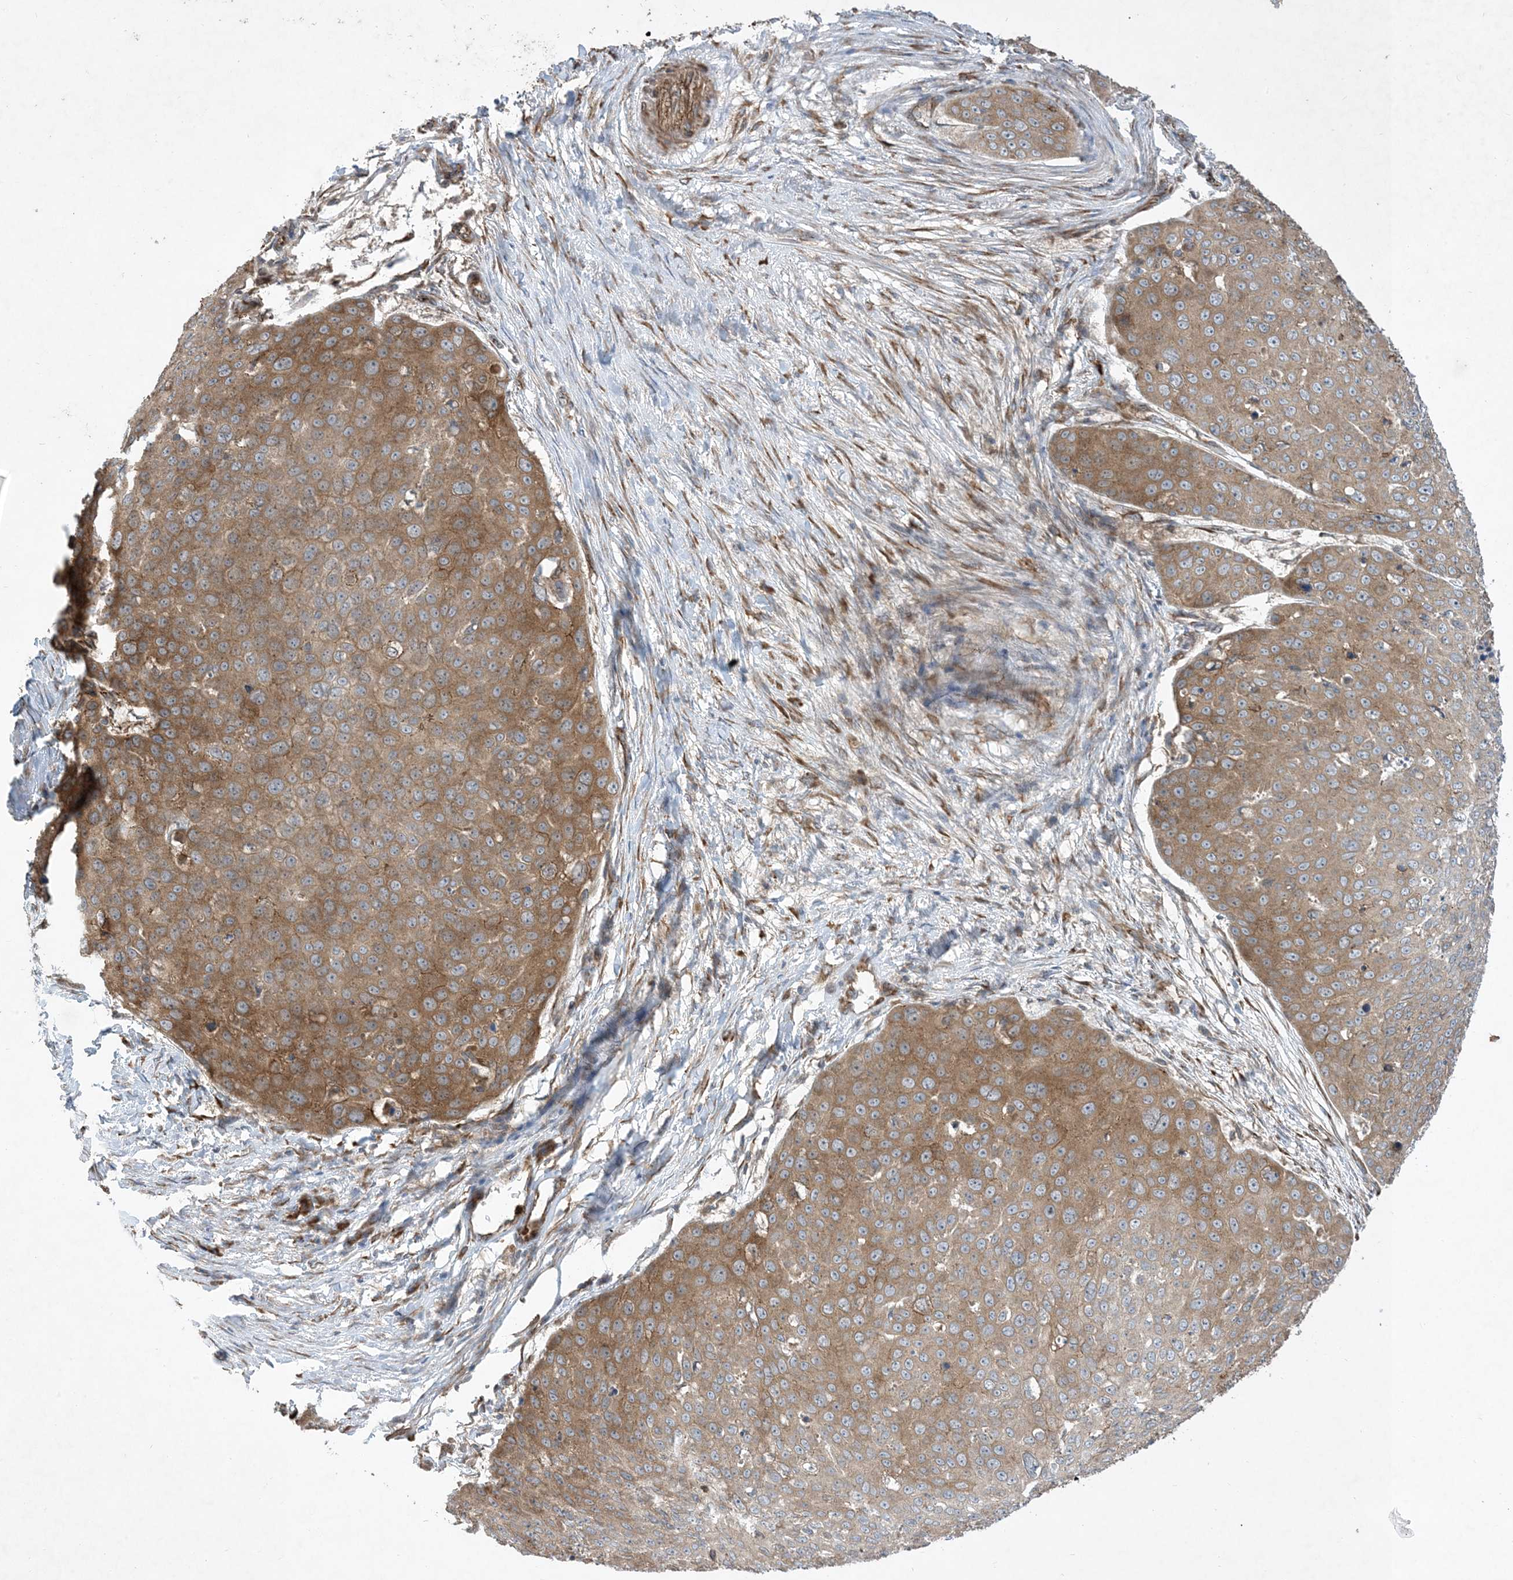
{"staining": {"intensity": "moderate", "quantity": ">75%", "location": "cytoplasmic/membranous"}, "tissue": "skin cancer", "cell_type": "Tumor cells", "image_type": "cancer", "snomed": [{"axis": "morphology", "description": "Squamous cell carcinoma, NOS"}, {"axis": "topography", "description": "Skin"}], "caption": "A photomicrograph of human skin cancer (squamous cell carcinoma) stained for a protein exhibits moderate cytoplasmic/membranous brown staining in tumor cells.", "gene": "OTOP1", "patient": {"sex": "male", "age": 71}}